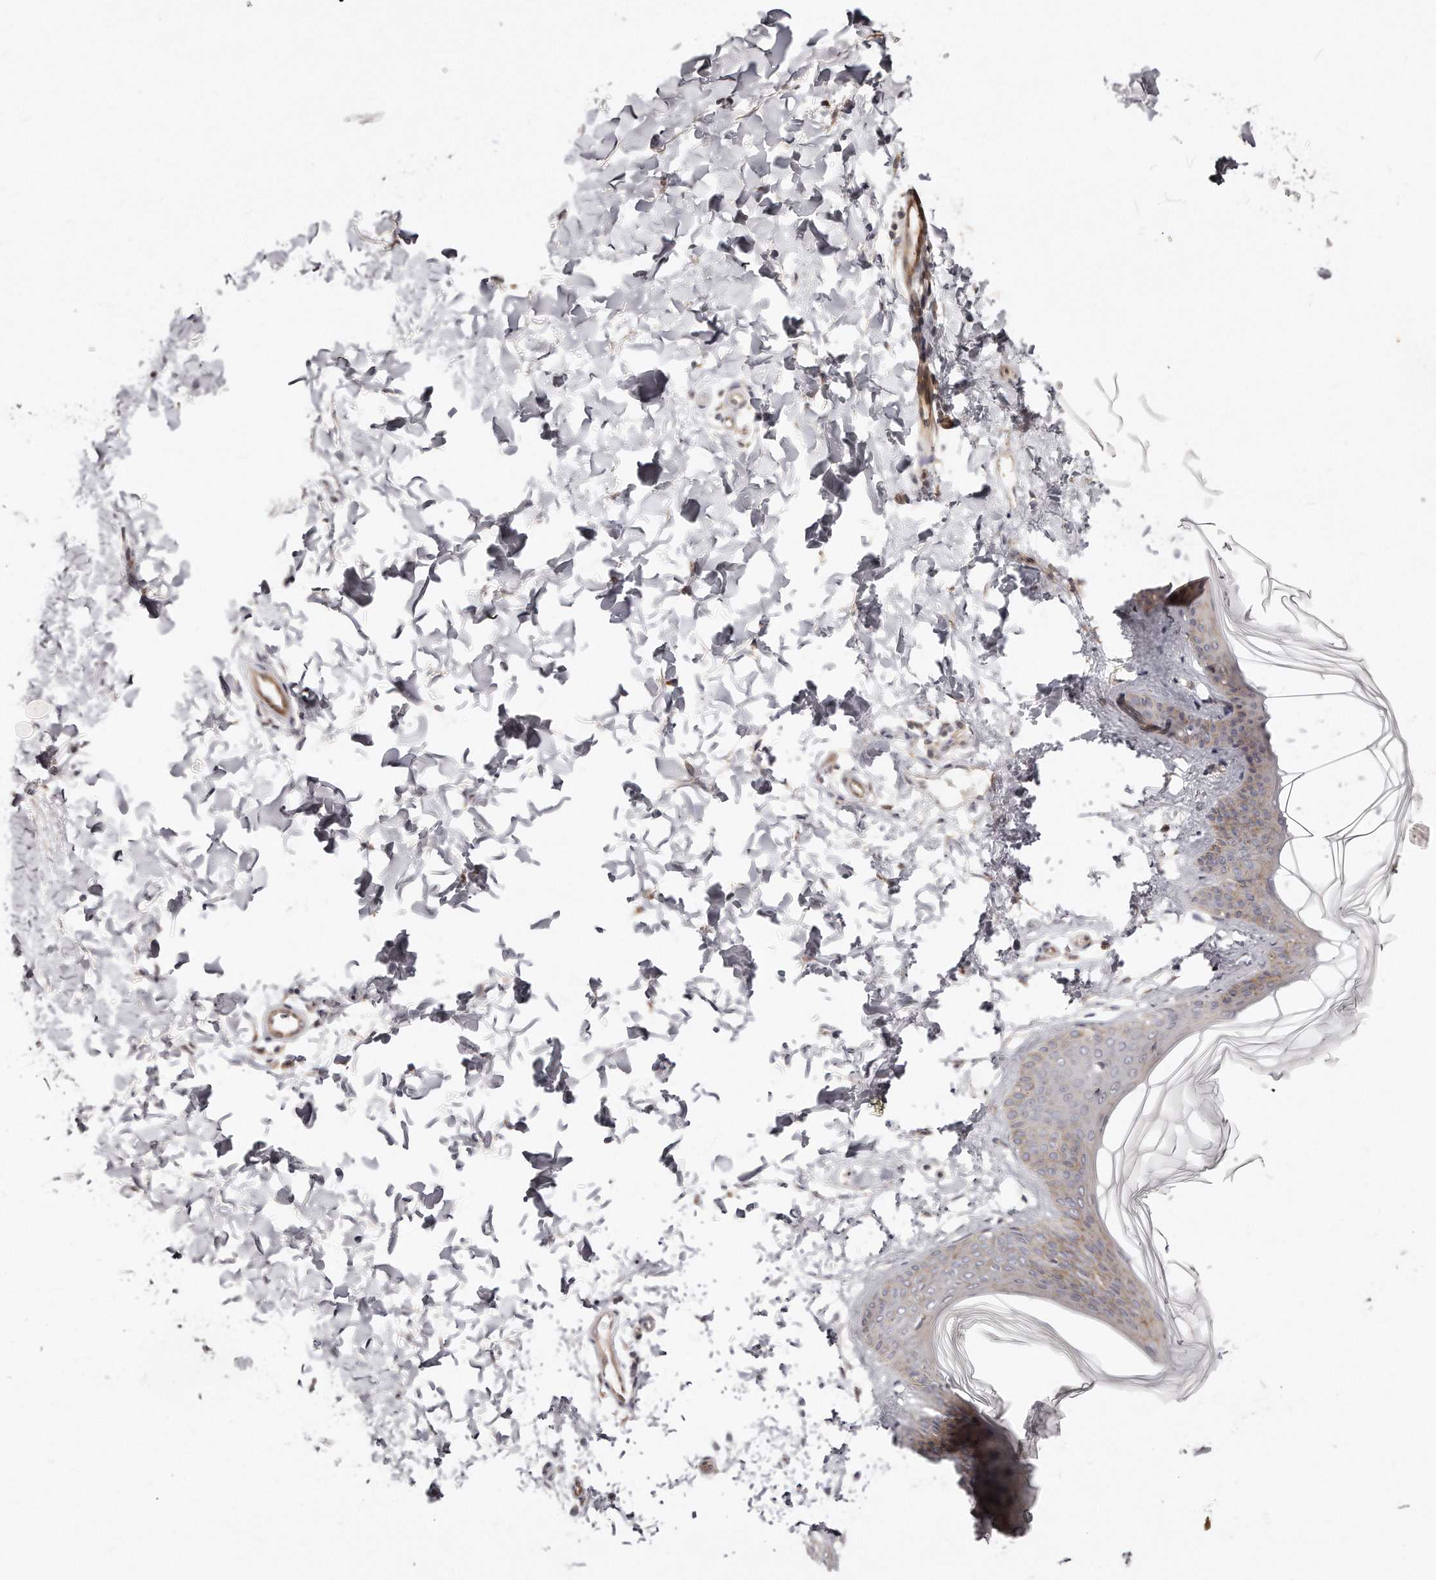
{"staining": {"intensity": "negative", "quantity": "none", "location": "none"}, "tissue": "skin", "cell_type": "Fibroblasts", "image_type": "normal", "snomed": [{"axis": "morphology", "description": "Normal tissue, NOS"}, {"axis": "topography", "description": "Skin"}], "caption": "Immunohistochemical staining of unremarkable skin displays no significant expression in fibroblasts. Nuclei are stained in blue.", "gene": "GBP4", "patient": {"sex": "female", "age": 17}}